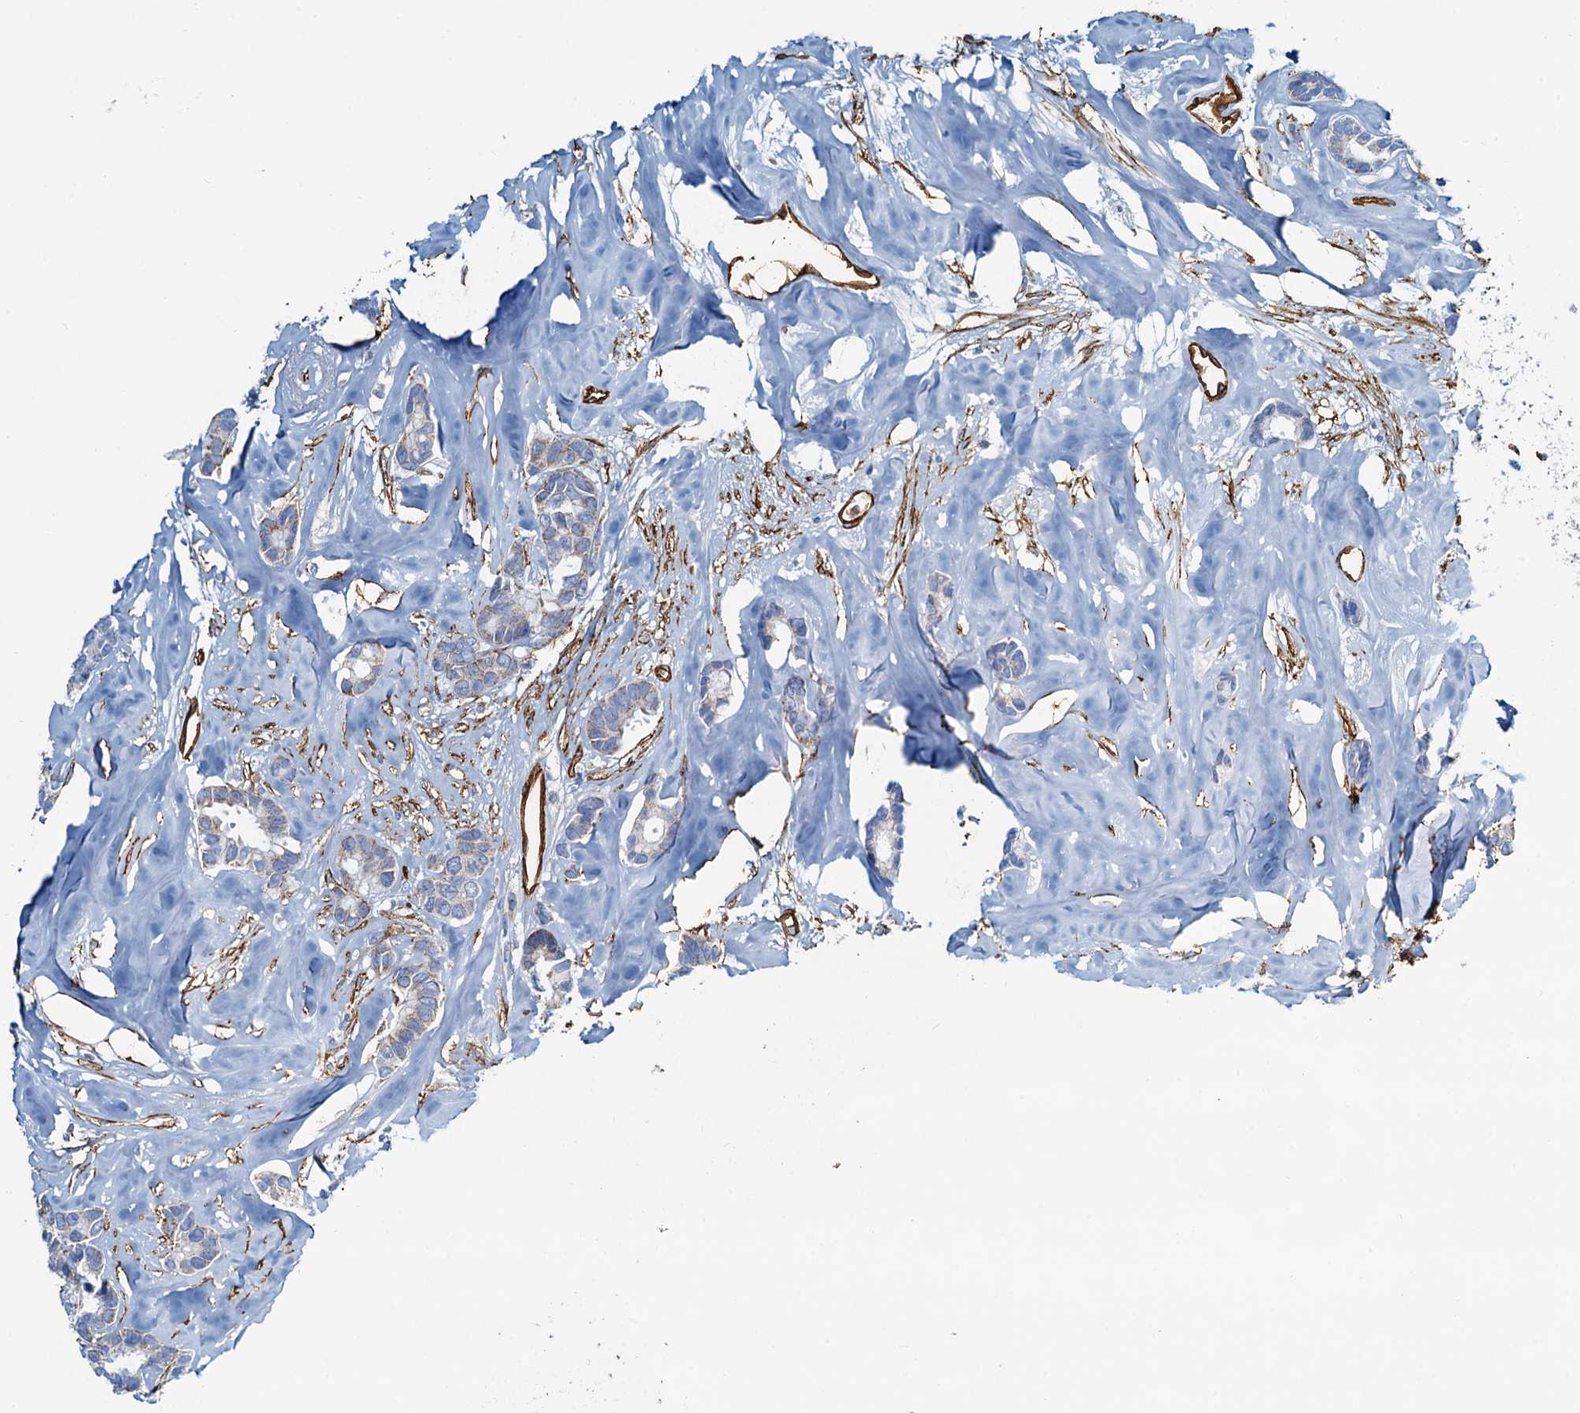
{"staining": {"intensity": "negative", "quantity": "none", "location": "none"}, "tissue": "breast cancer", "cell_type": "Tumor cells", "image_type": "cancer", "snomed": [{"axis": "morphology", "description": "Duct carcinoma"}, {"axis": "topography", "description": "Breast"}], "caption": "Immunohistochemical staining of human breast cancer (invasive ductal carcinoma) displays no significant staining in tumor cells.", "gene": "DGKG", "patient": {"sex": "female", "age": 87}}